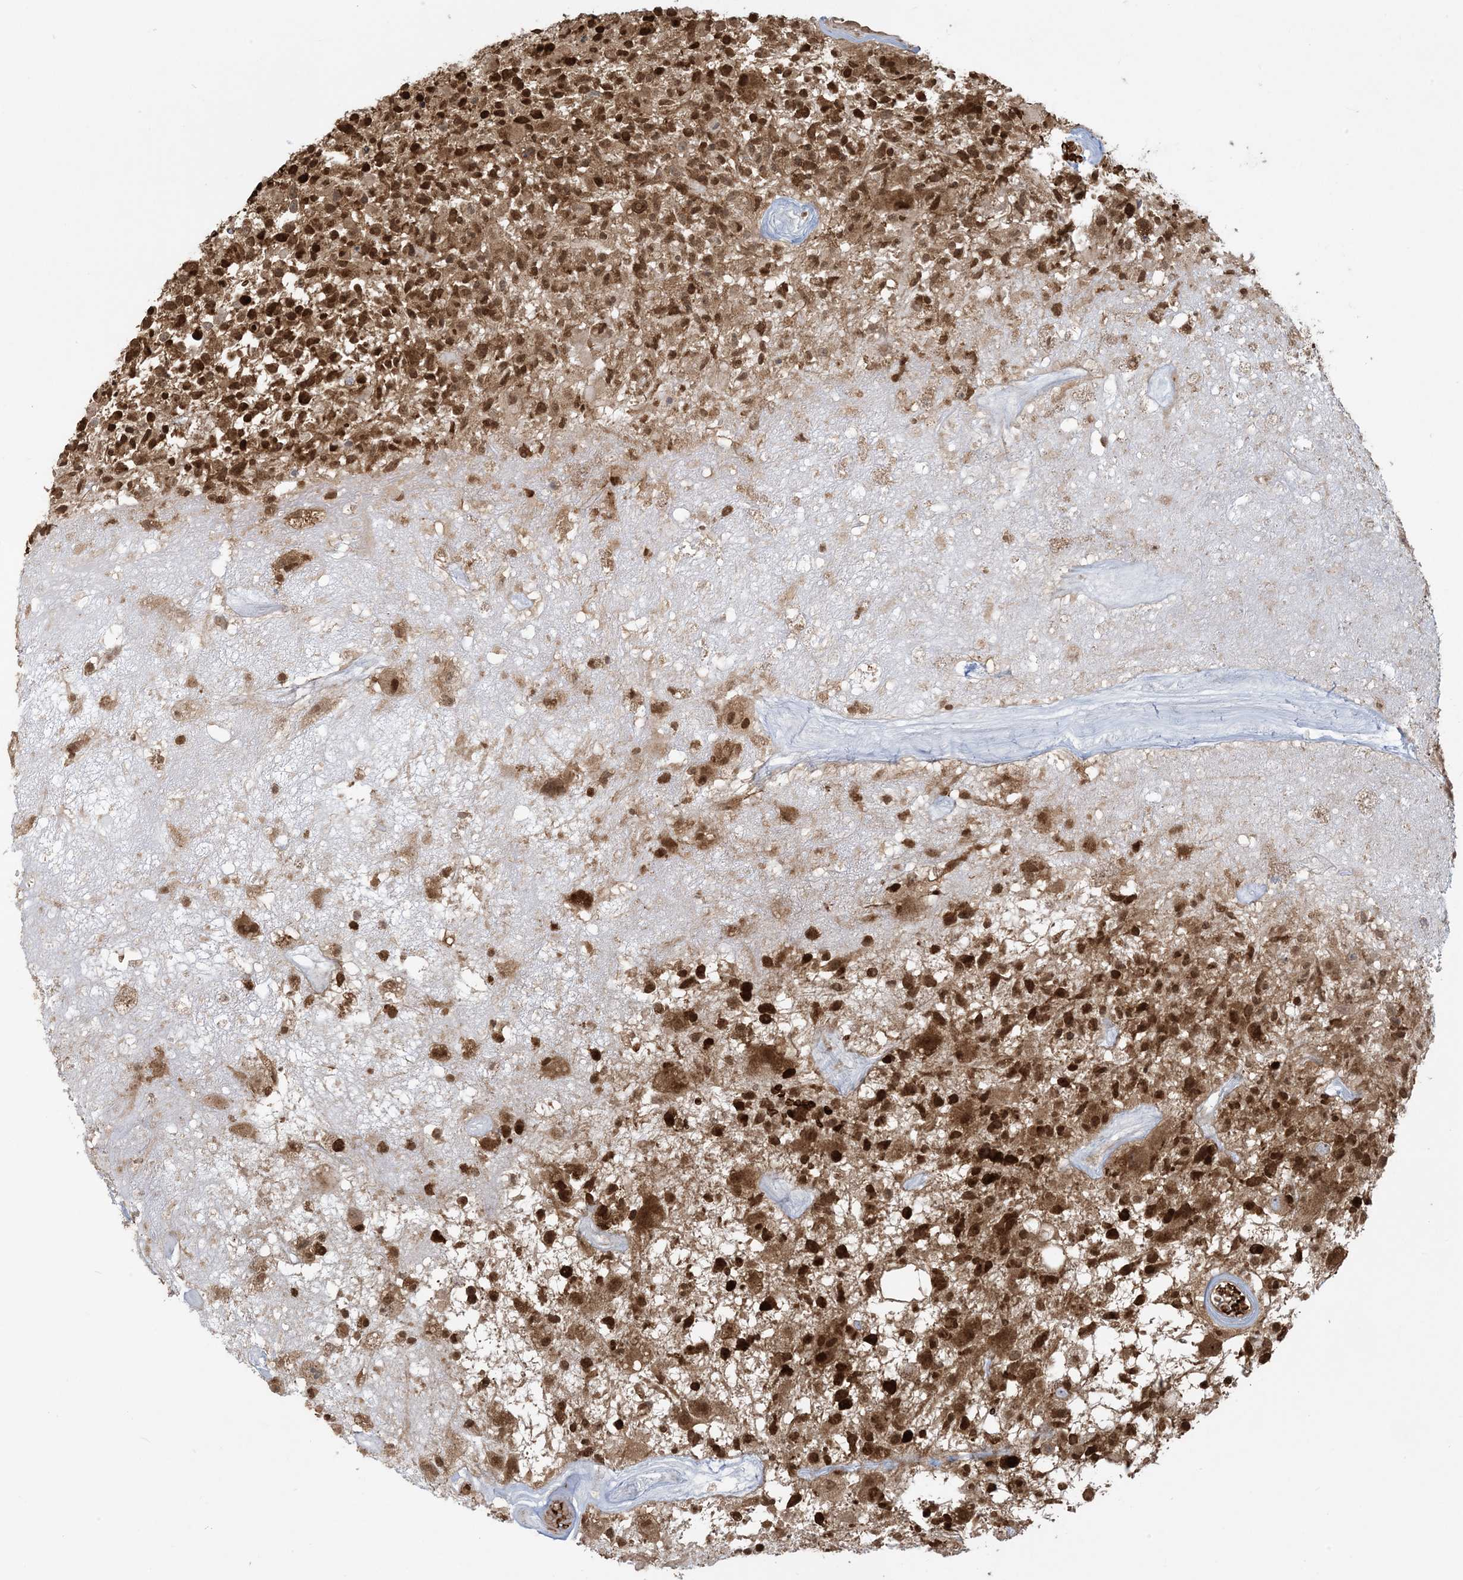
{"staining": {"intensity": "strong", "quantity": ">75%", "location": "cytoplasmic/membranous,nuclear"}, "tissue": "glioma", "cell_type": "Tumor cells", "image_type": "cancer", "snomed": [{"axis": "morphology", "description": "Glioma, malignant, High grade"}, {"axis": "morphology", "description": "Glioblastoma, NOS"}, {"axis": "topography", "description": "Brain"}], "caption": "This image reveals immunohistochemistry staining of glioma, with high strong cytoplasmic/membranous and nuclear staining in about >75% of tumor cells.", "gene": "ABCF3", "patient": {"sex": "male", "age": 60}}